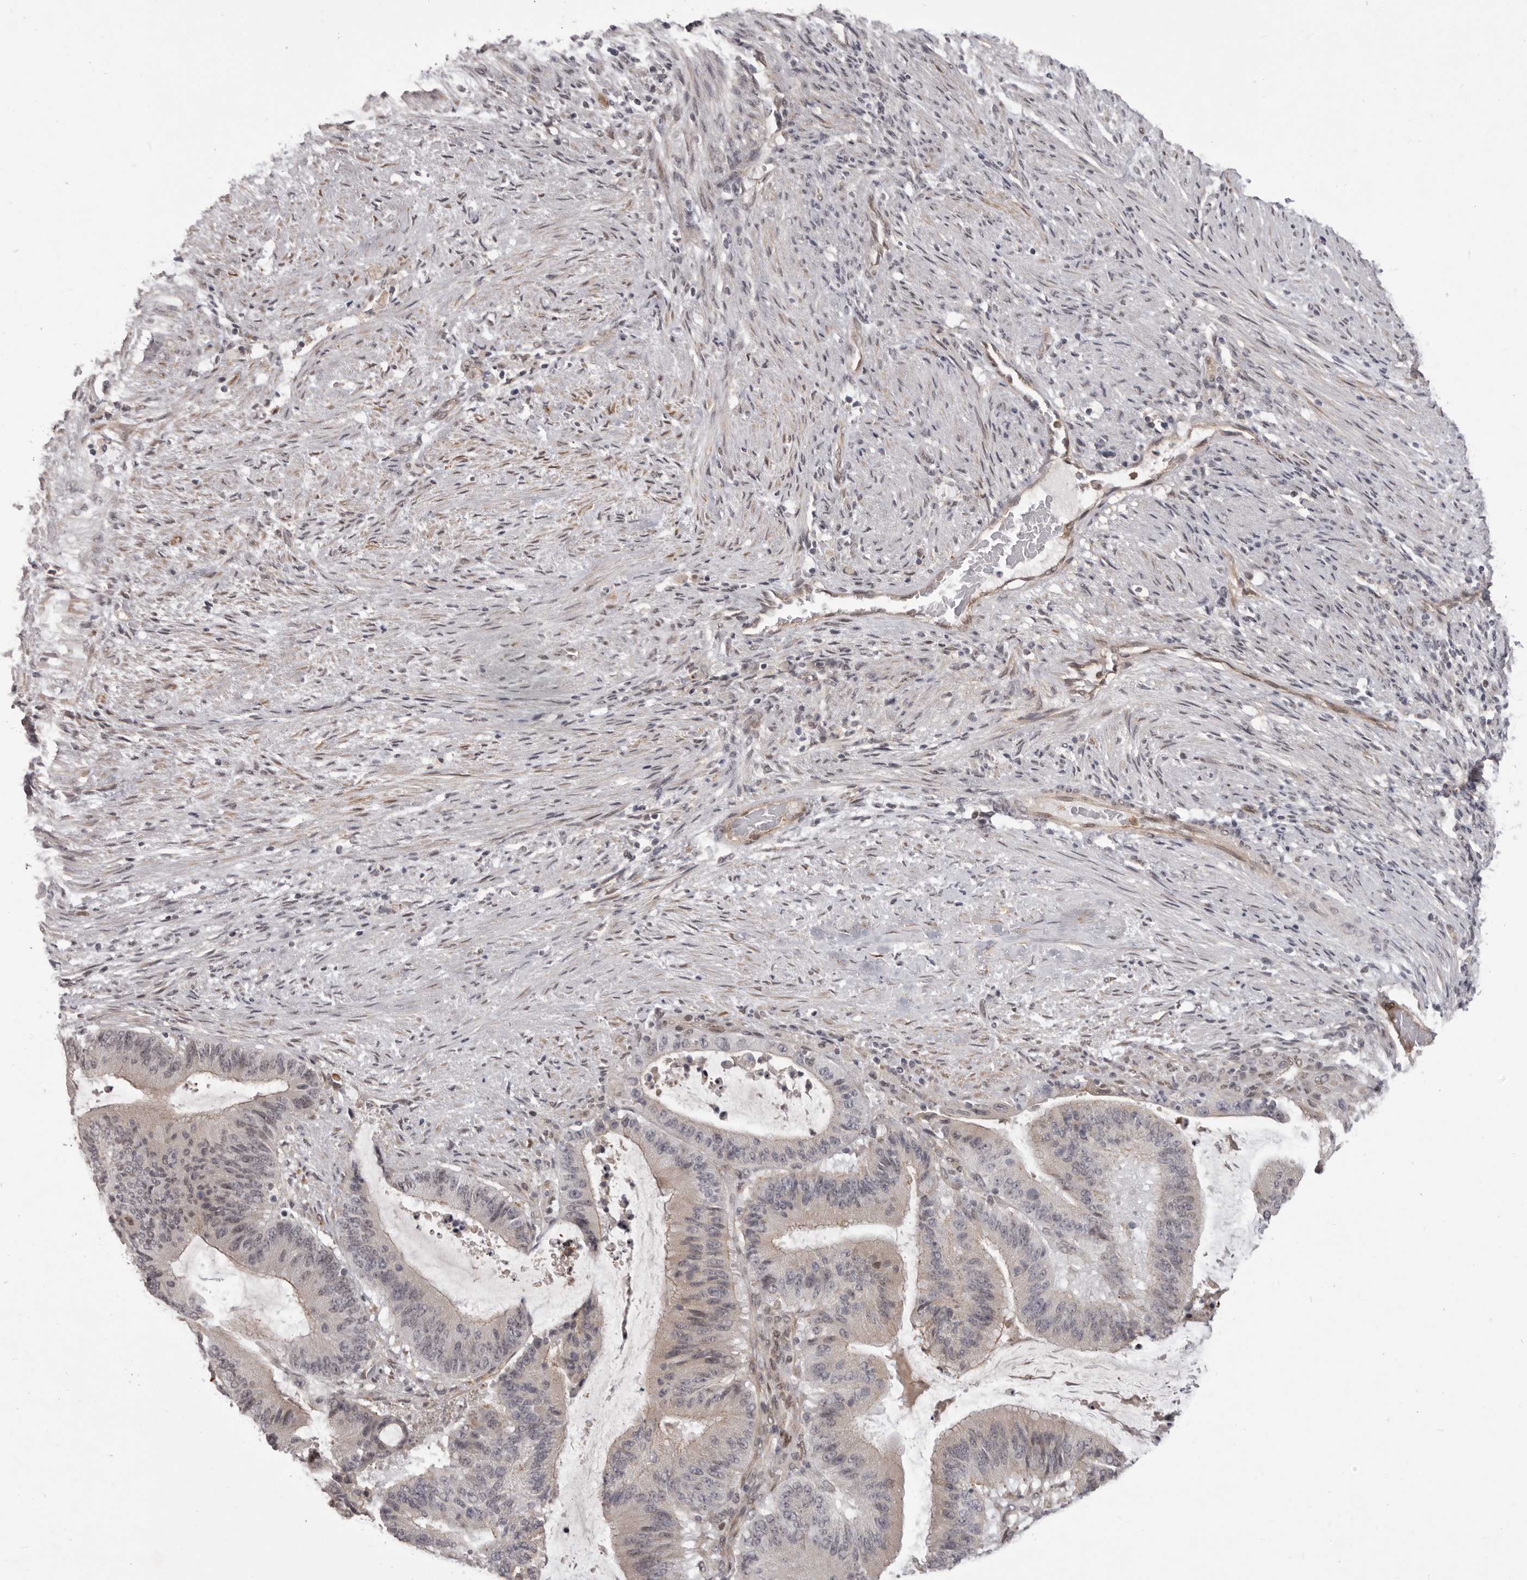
{"staining": {"intensity": "negative", "quantity": "none", "location": "none"}, "tissue": "liver cancer", "cell_type": "Tumor cells", "image_type": "cancer", "snomed": [{"axis": "morphology", "description": "Normal tissue, NOS"}, {"axis": "morphology", "description": "Cholangiocarcinoma"}, {"axis": "topography", "description": "Liver"}, {"axis": "topography", "description": "Peripheral nerve tissue"}], "caption": "This is a micrograph of immunohistochemistry (IHC) staining of liver cancer (cholangiocarcinoma), which shows no expression in tumor cells. (Immunohistochemistry (ihc), brightfield microscopy, high magnification).", "gene": "RNF2", "patient": {"sex": "female", "age": 73}}